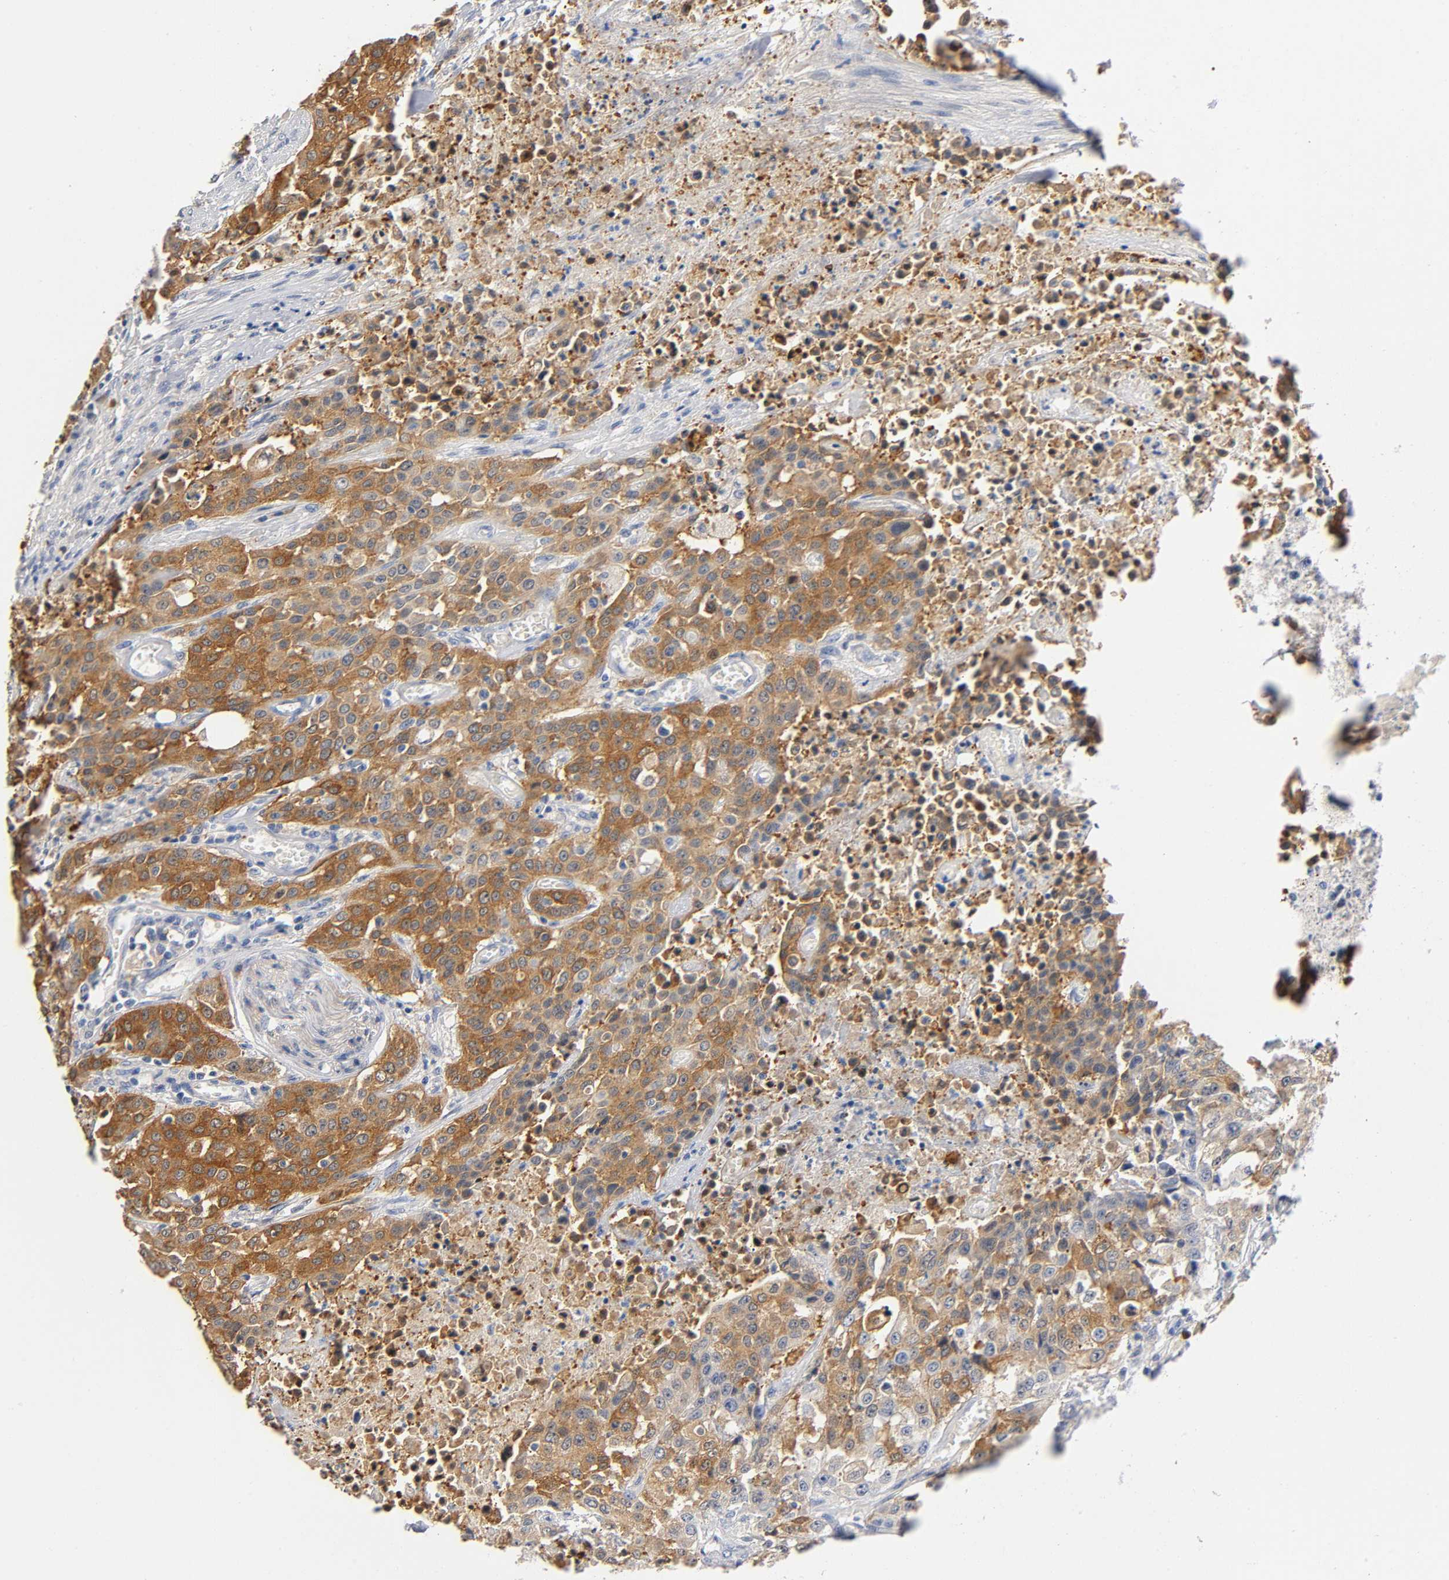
{"staining": {"intensity": "moderate", "quantity": ">75%", "location": "cytoplasmic/membranous"}, "tissue": "urothelial cancer", "cell_type": "Tumor cells", "image_type": "cancer", "snomed": [{"axis": "morphology", "description": "Urothelial carcinoma, High grade"}, {"axis": "topography", "description": "Urinary bladder"}], "caption": "Protein expression analysis of human urothelial cancer reveals moderate cytoplasmic/membranous positivity in about >75% of tumor cells.", "gene": "TNC", "patient": {"sex": "male", "age": 74}}